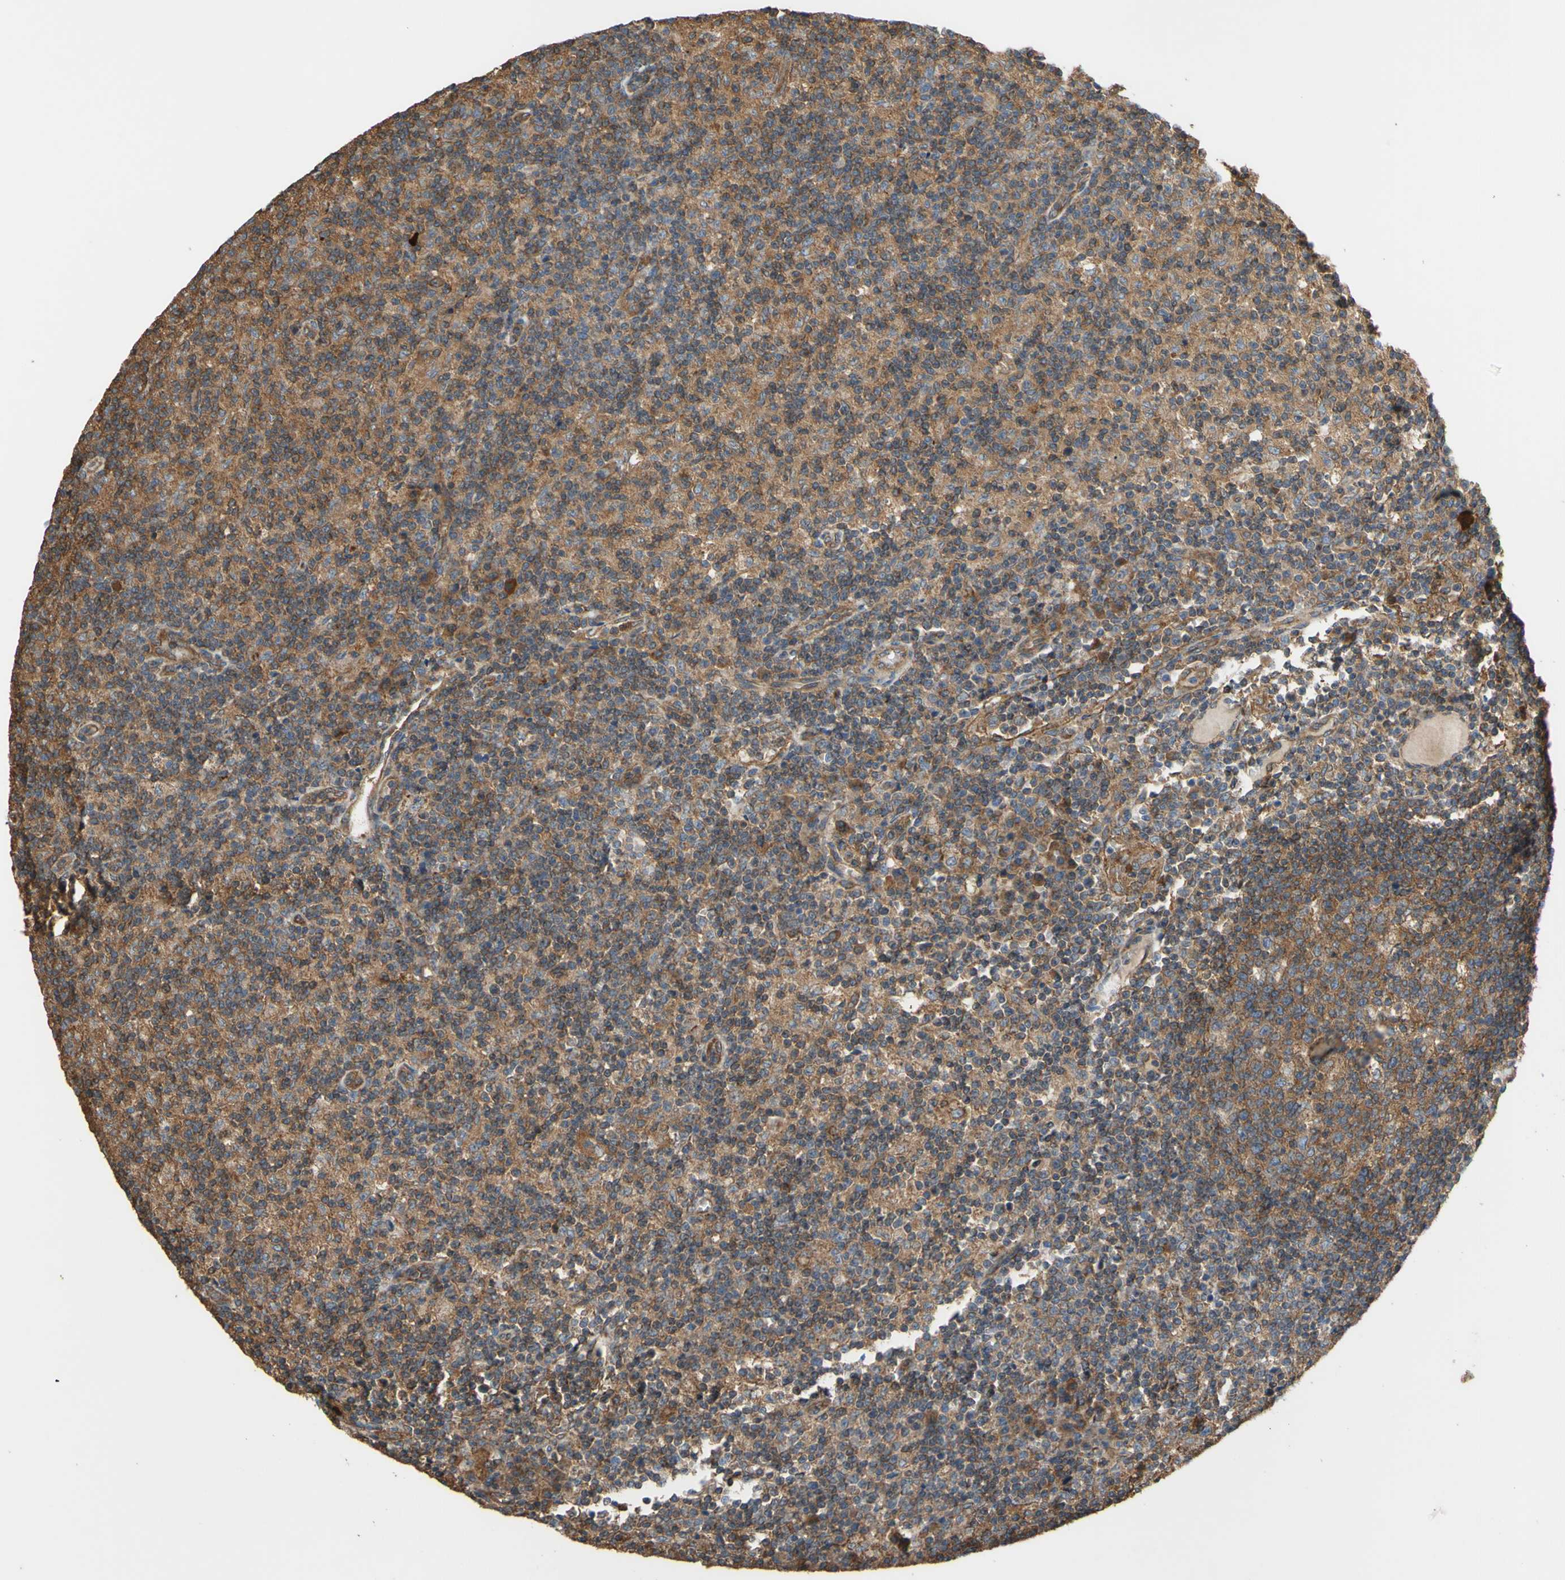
{"staining": {"intensity": "strong", "quantity": ">75%", "location": "cytoplasmic/membranous"}, "tissue": "lymph node", "cell_type": "Germinal center cells", "image_type": "normal", "snomed": [{"axis": "morphology", "description": "Normal tissue, NOS"}, {"axis": "morphology", "description": "Inflammation, NOS"}, {"axis": "topography", "description": "Lymph node"}], "caption": "Lymph node stained for a protein exhibits strong cytoplasmic/membranous positivity in germinal center cells. The protein is stained brown, and the nuclei are stained in blue (DAB IHC with brightfield microscopy, high magnification).", "gene": "CTTN", "patient": {"sex": "male", "age": 55}}